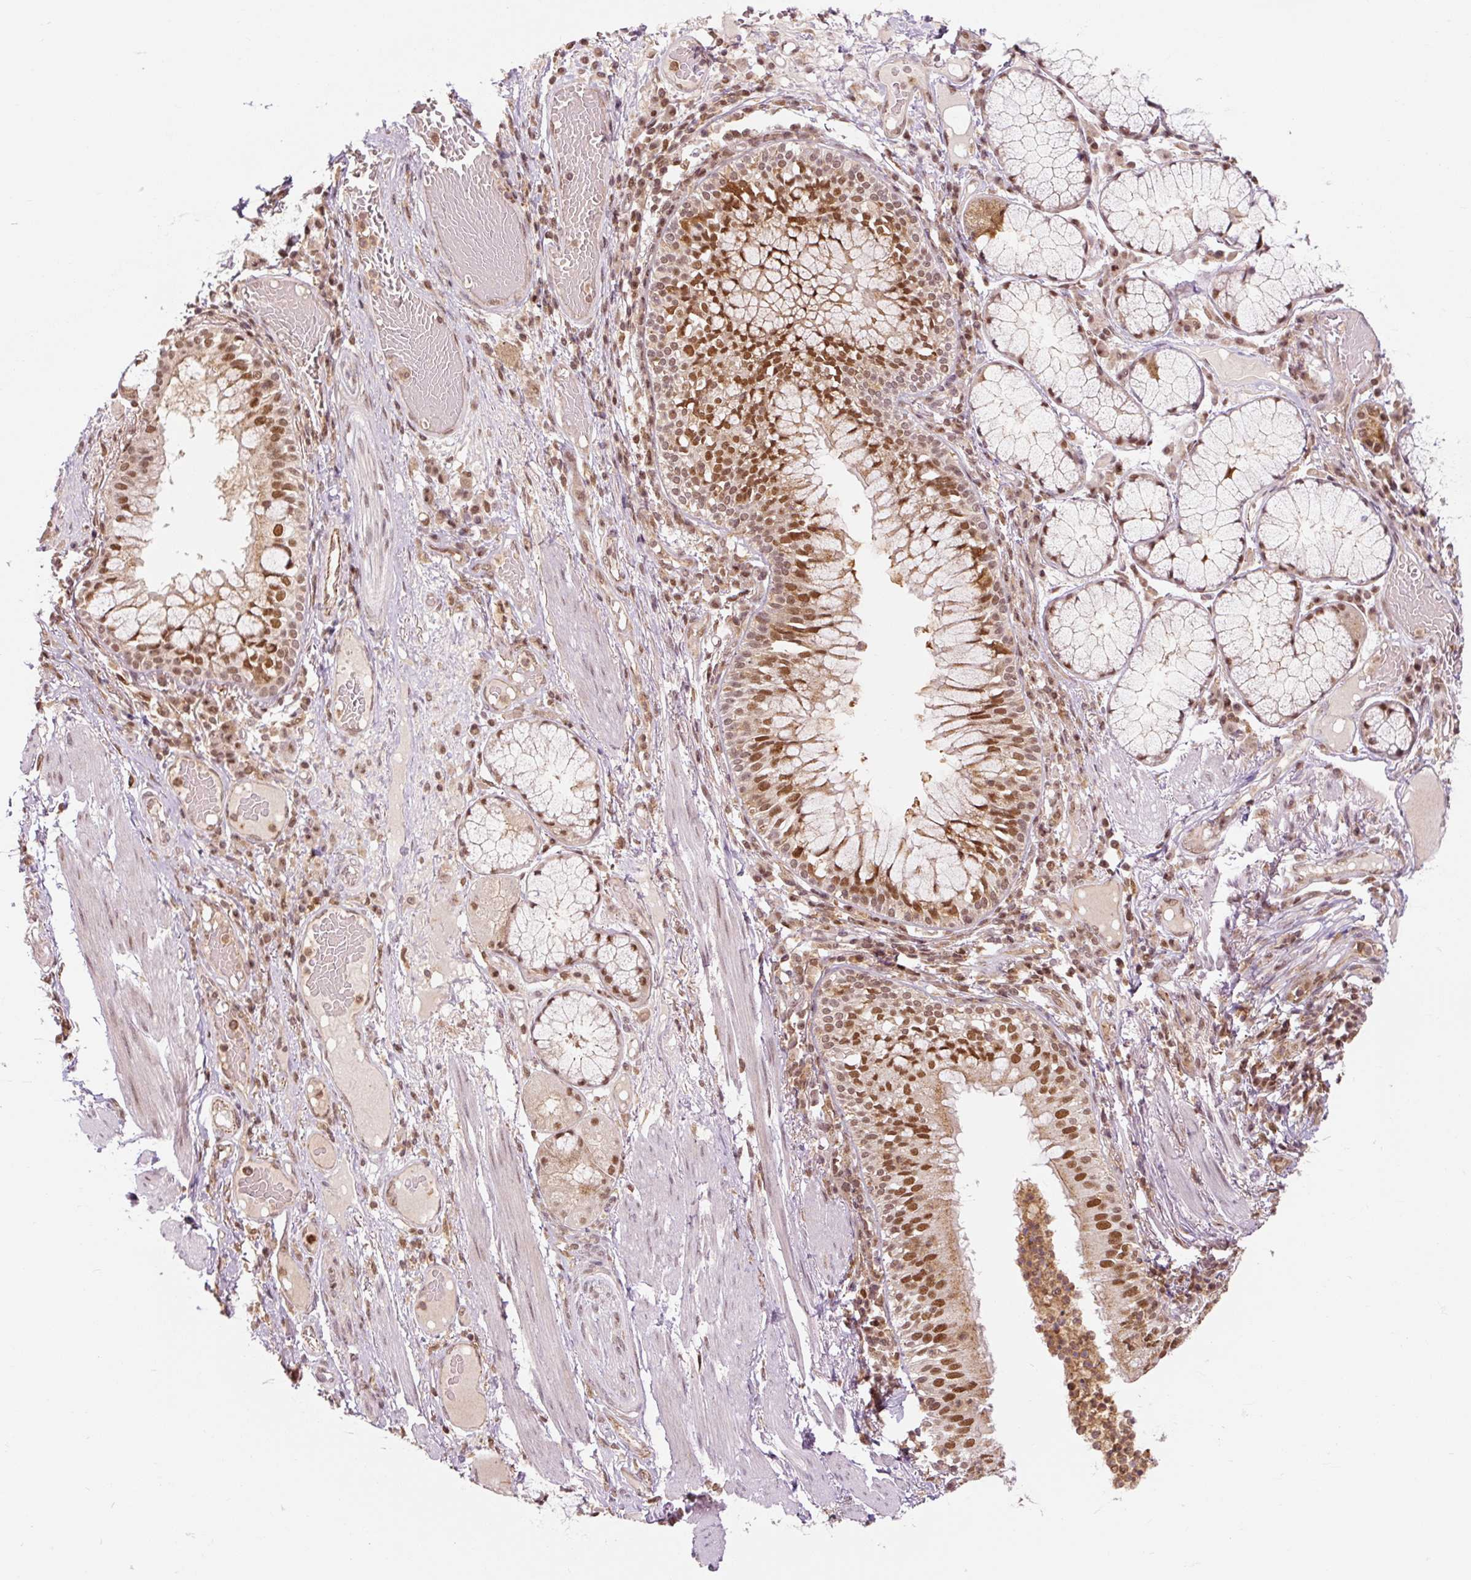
{"staining": {"intensity": "moderate", "quantity": ">75%", "location": "cytoplasmic/membranous,nuclear"}, "tissue": "soft tissue", "cell_type": "Fibroblasts", "image_type": "normal", "snomed": [{"axis": "morphology", "description": "Normal tissue, NOS"}, {"axis": "topography", "description": "Cartilage tissue"}, {"axis": "topography", "description": "Bronchus"}], "caption": "Moderate cytoplasmic/membranous,nuclear positivity for a protein is present in approximately >75% of fibroblasts of normal soft tissue using immunohistochemistry (IHC).", "gene": "CSTF1", "patient": {"sex": "male", "age": 56}}